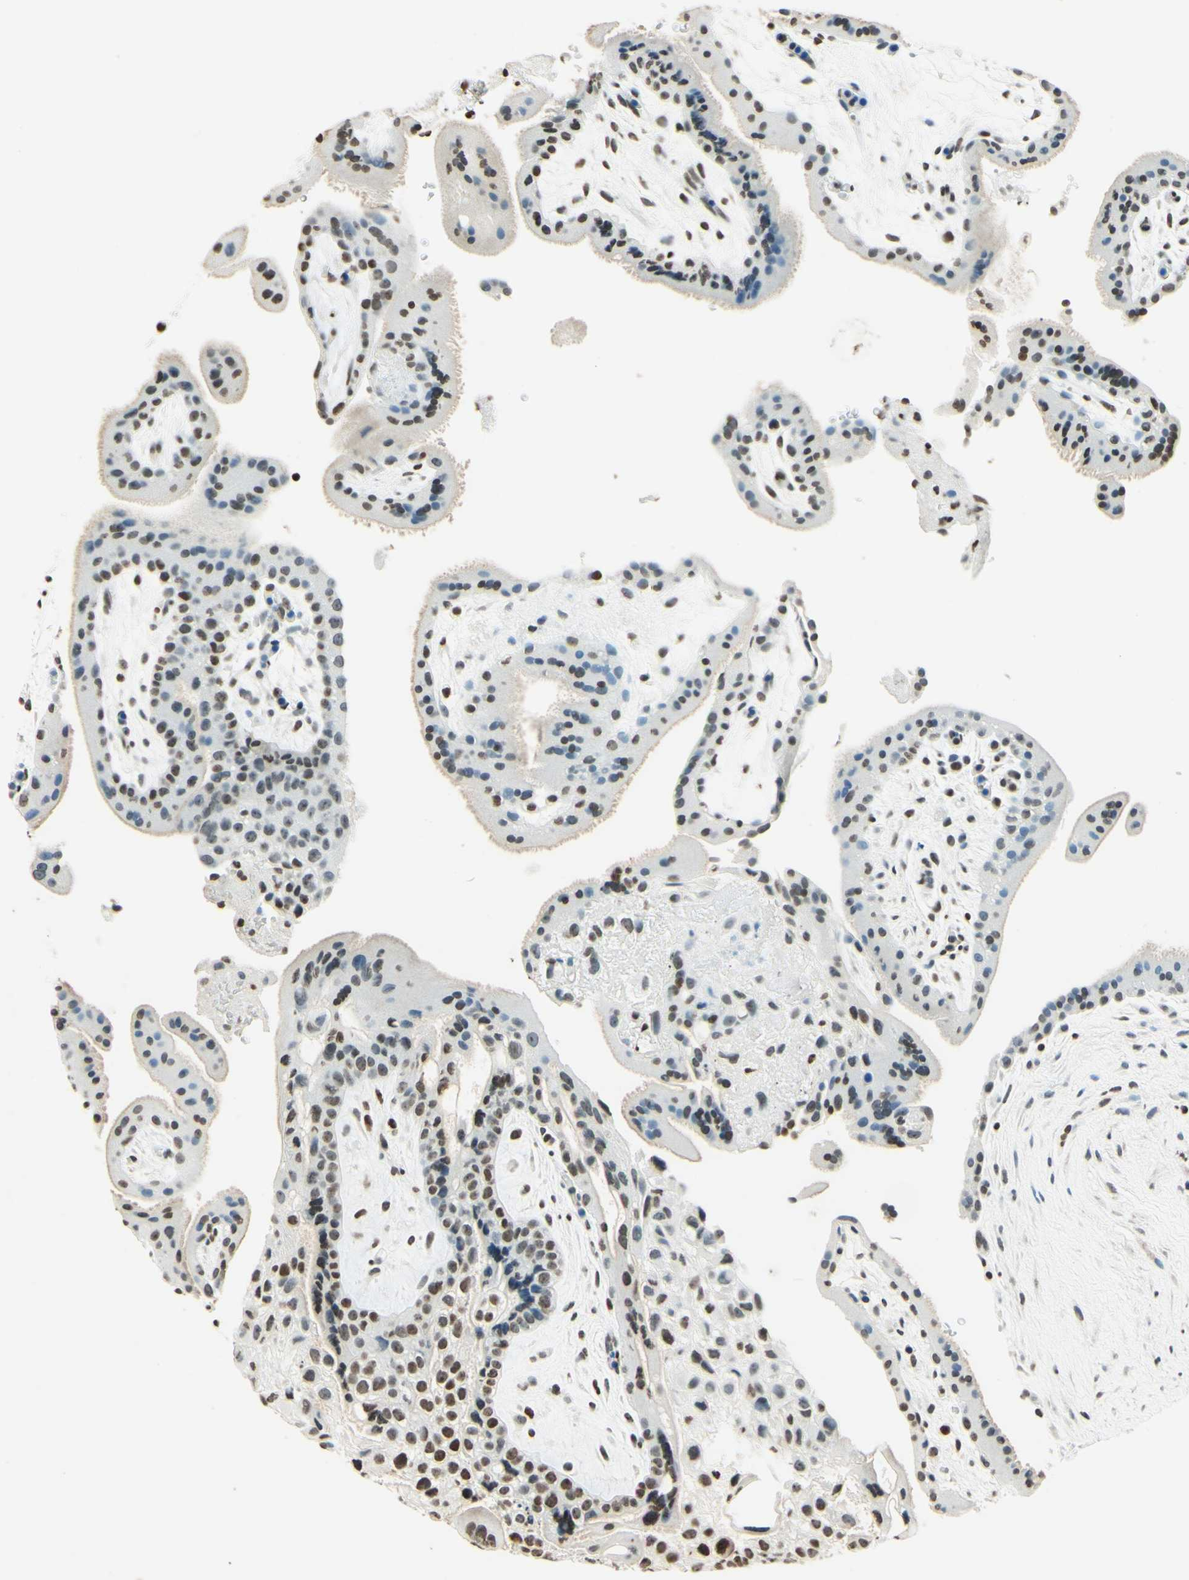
{"staining": {"intensity": "moderate", "quantity": "25%-75%", "location": "nuclear"}, "tissue": "placenta", "cell_type": "Trophoblastic cells", "image_type": "normal", "snomed": [{"axis": "morphology", "description": "Normal tissue, NOS"}, {"axis": "topography", "description": "Placenta"}], "caption": "High-power microscopy captured an IHC image of unremarkable placenta, revealing moderate nuclear positivity in approximately 25%-75% of trophoblastic cells. The protein is stained brown, and the nuclei are stained in blue (DAB (3,3'-diaminobenzidine) IHC with brightfield microscopy, high magnification).", "gene": "MSH2", "patient": {"sex": "female", "age": 19}}